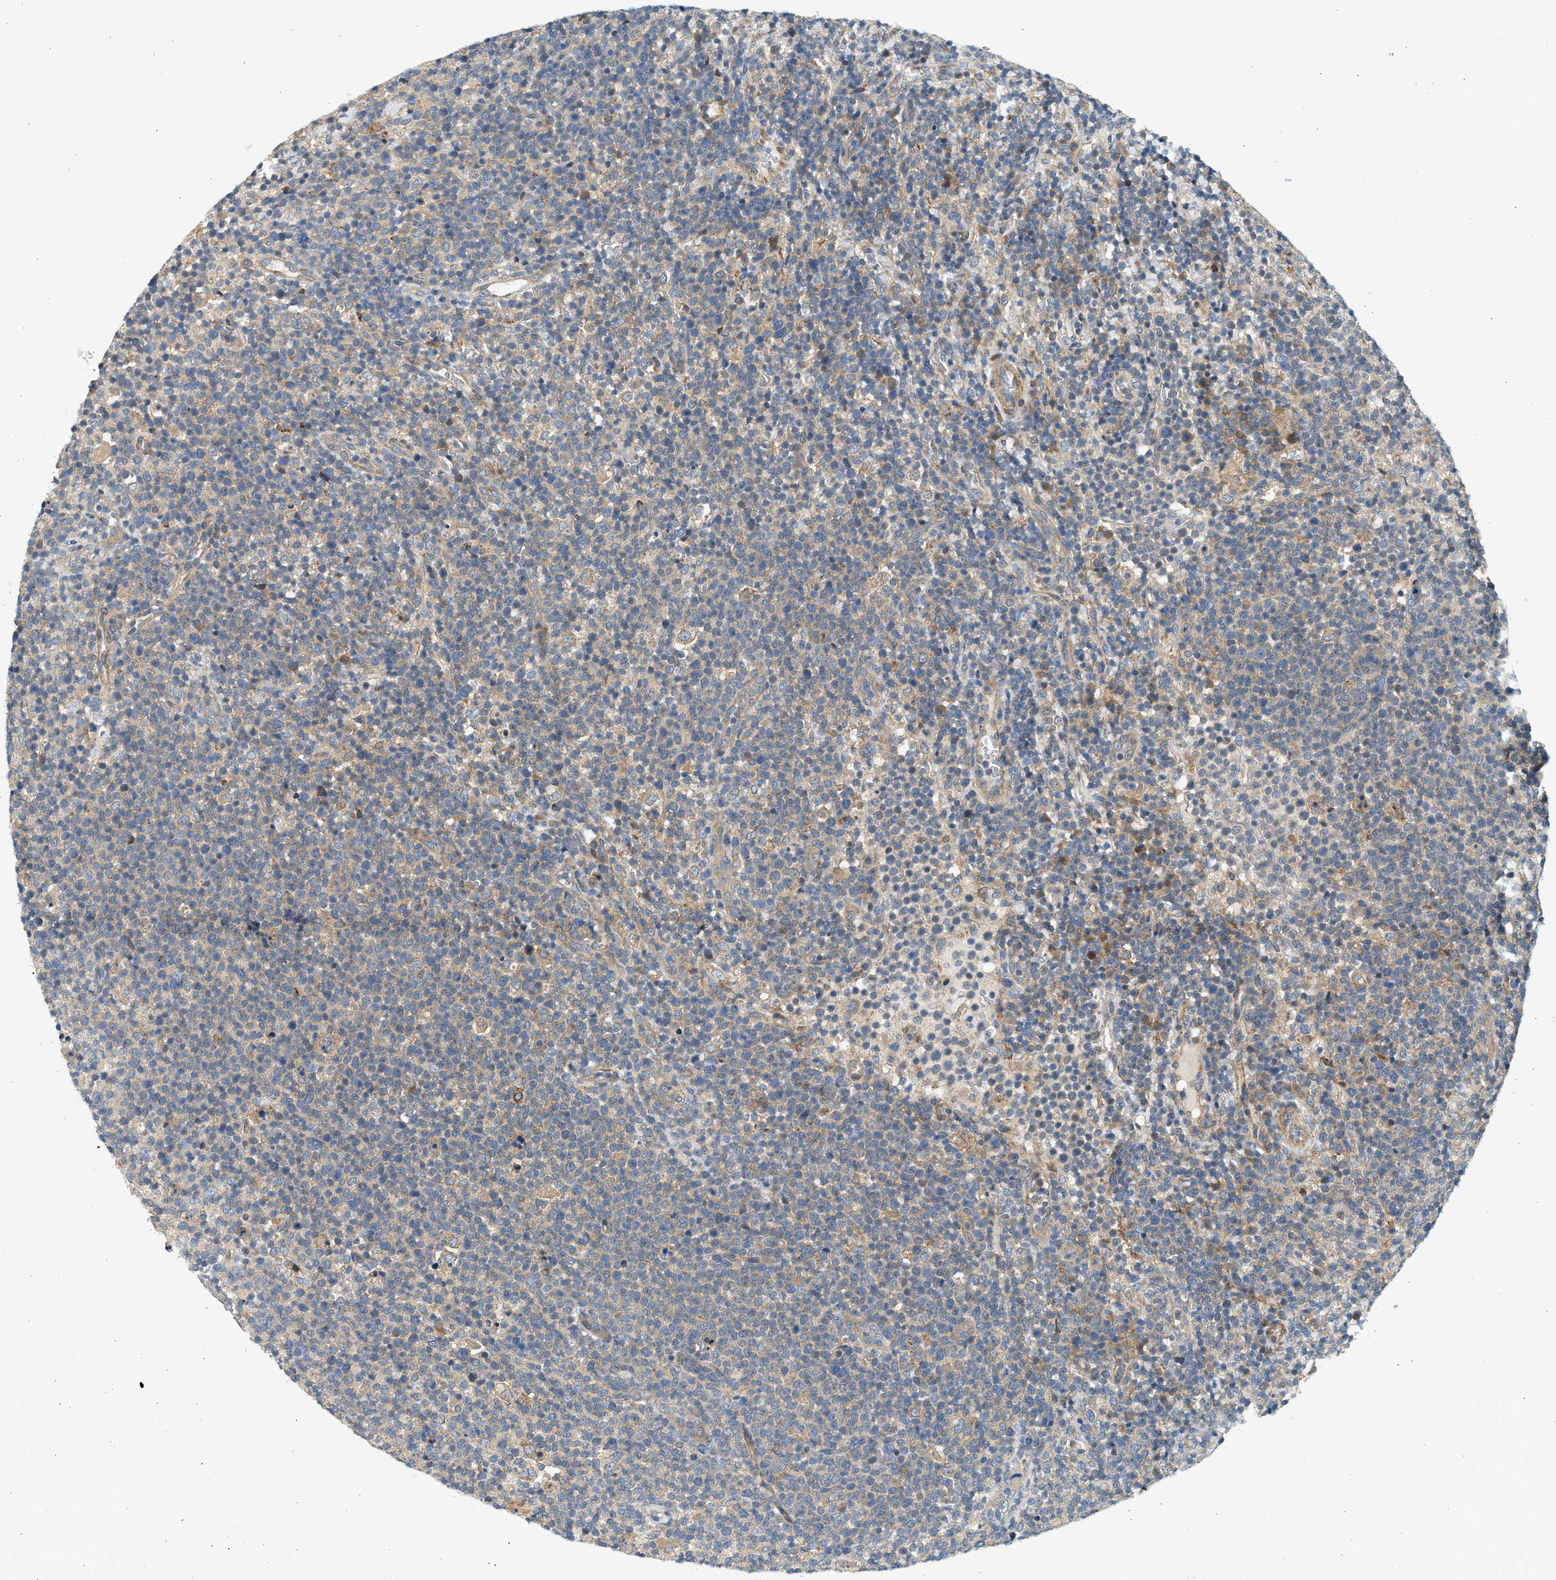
{"staining": {"intensity": "weak", "quantity": "25%-75%", "location": "cytoplasmic/membranous"}, "tissue": "lymphoma", "cell_type": "Tumor cells", "image_type": "cancer", "snomed": [{"axis": "morphology", "description": "Malignant lymphoma, non-Hodgkin's type, High grade"}, {"axis": "topography", "description": "Lymph node"}], "caption": "This is an image of immunohistochemistry staining of lymphoma, which shows weak expression in the cytoplasmic/membranous of tumor cells.", "gene": "KDELR2", "patient": {"sex": "male", "age": 61}}